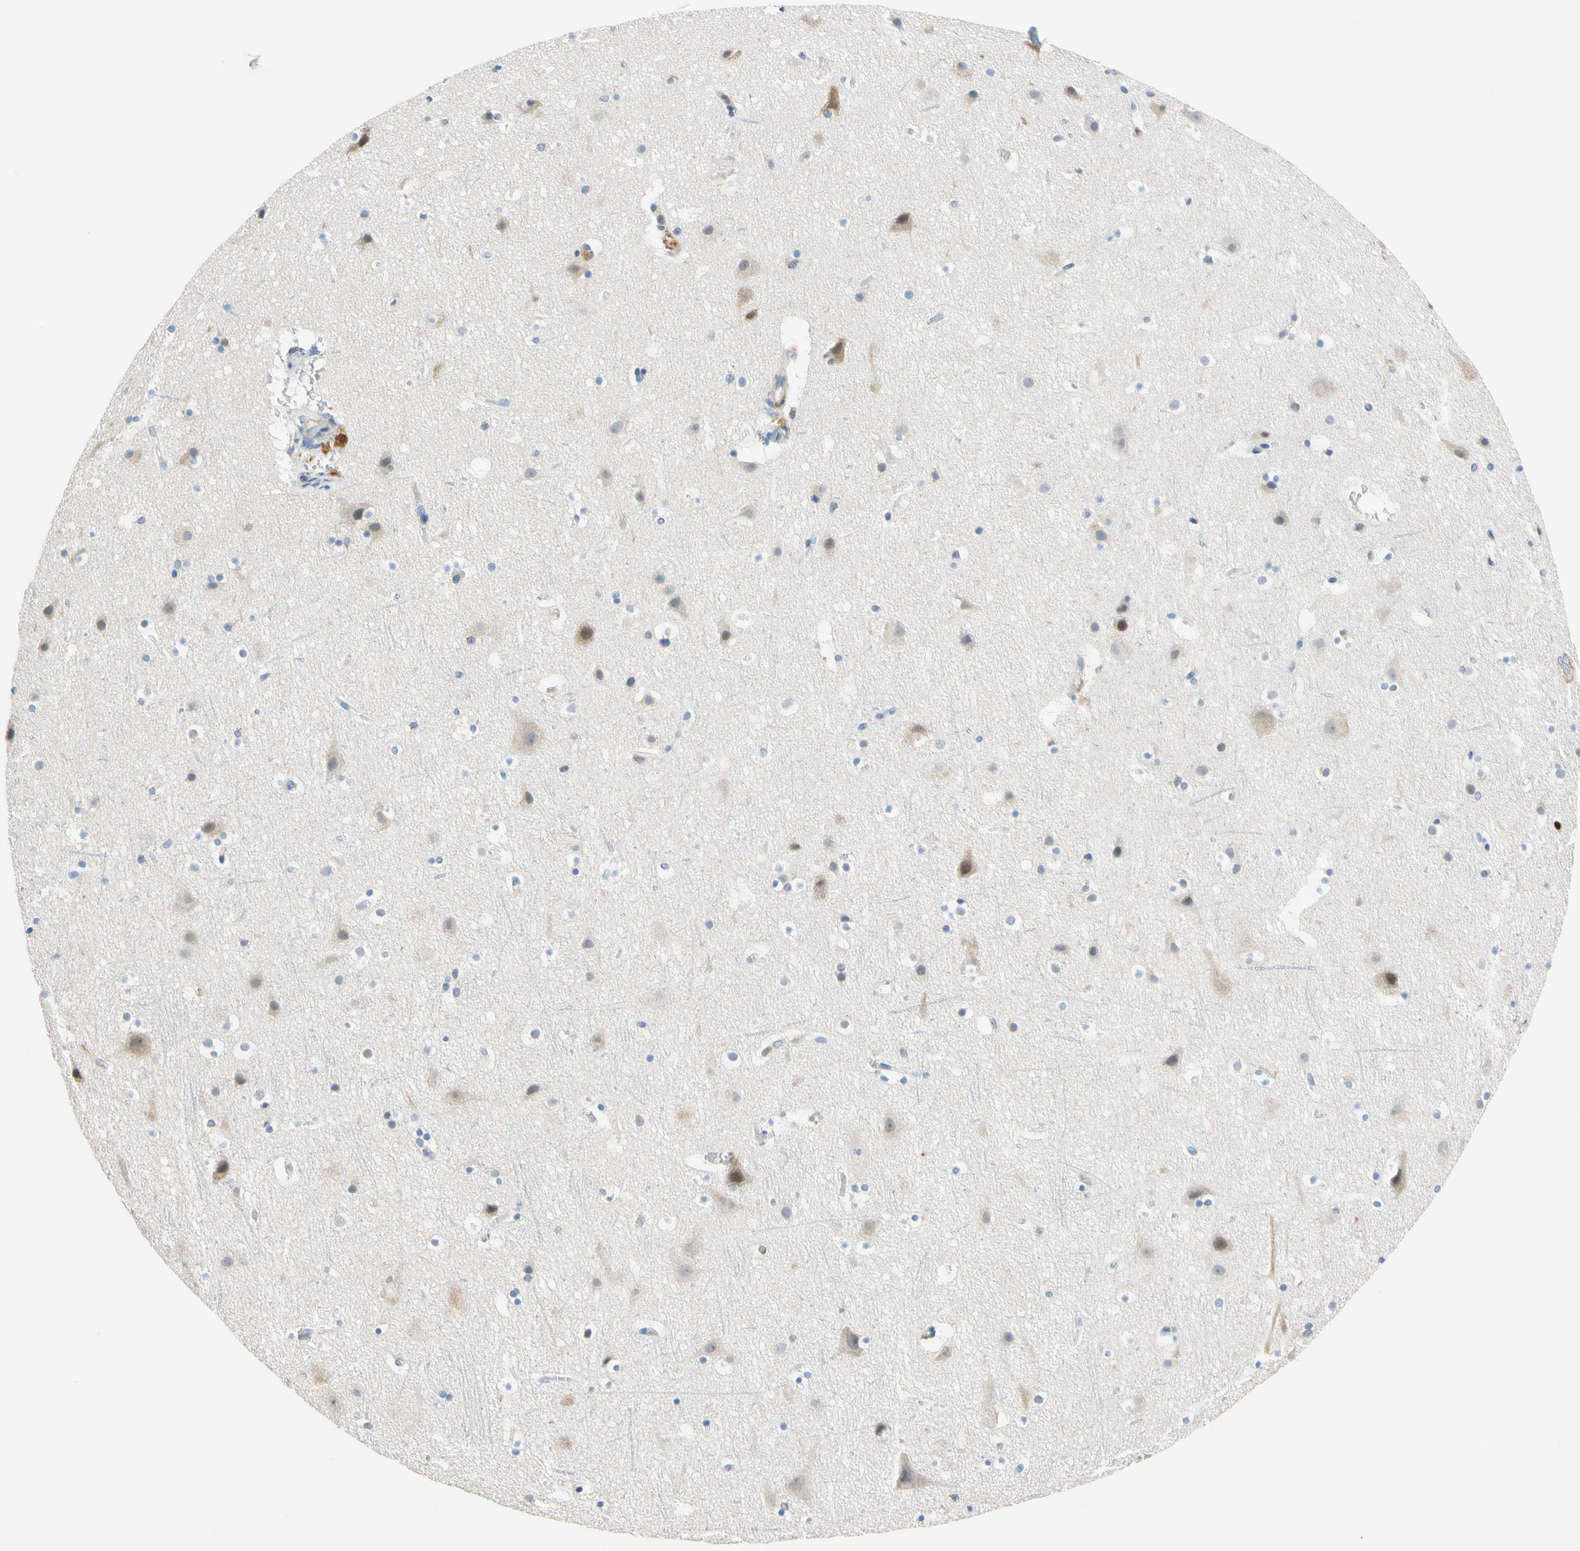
{"staining": {"intensity": "negative", "quantity": "none", "location": "none"}, "tissue": "cerebral cortex", "cell_type": "Endothelial cells", "image_type": "normal", "snomed": [{"axis": "morphology", "description": "Normal tissue, NOS"}, {"axis": "topography", "description": "Cerebral cortex"}], "caption": "Endothelial cells show no significant expression in normal cerebral cortex.", "gene": "SP140", "patient": {"sex": "male", "age": 45}}